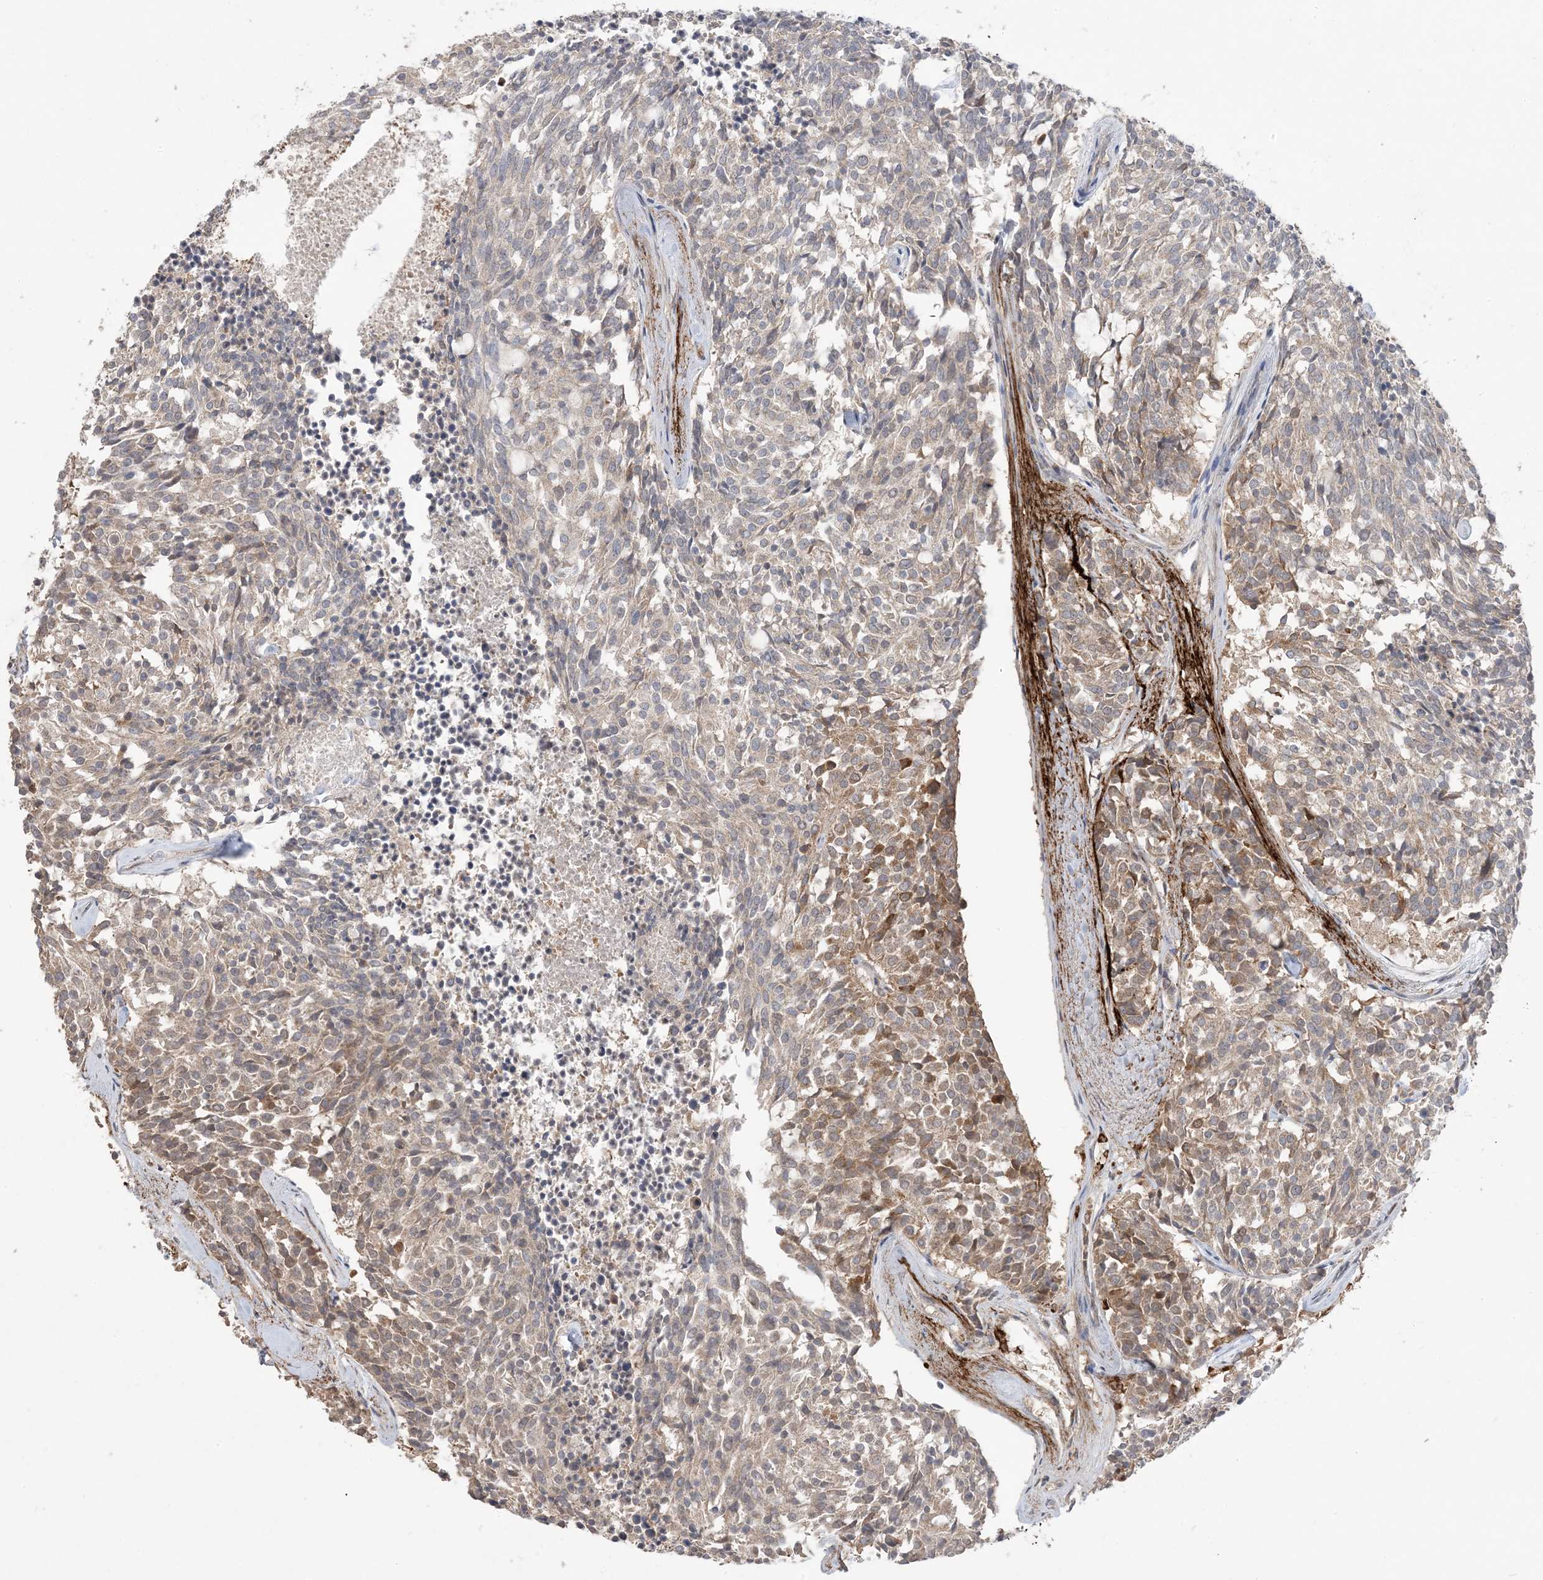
{"staining": {"intensity": "moderate", "quantity": "<25%", "location": "cytoplasmic/membranous"}, "tissue": "carcinoid", "cell_type": "Tumor cells", "image_type": "cancer", "snomed": [{"axis": "morphology", "description": "Carcinoid, malignant, NOS"}, {"axis": "topography", "description": "Pancreas"}], "caption": "Tumor cells demonstrate low levels of moderate cytoplasmic/membranous expression in approximately <25% of cells in human carcinoid.", "gene": "XRN1", "patient": {"sex": "female", "age": 54}}